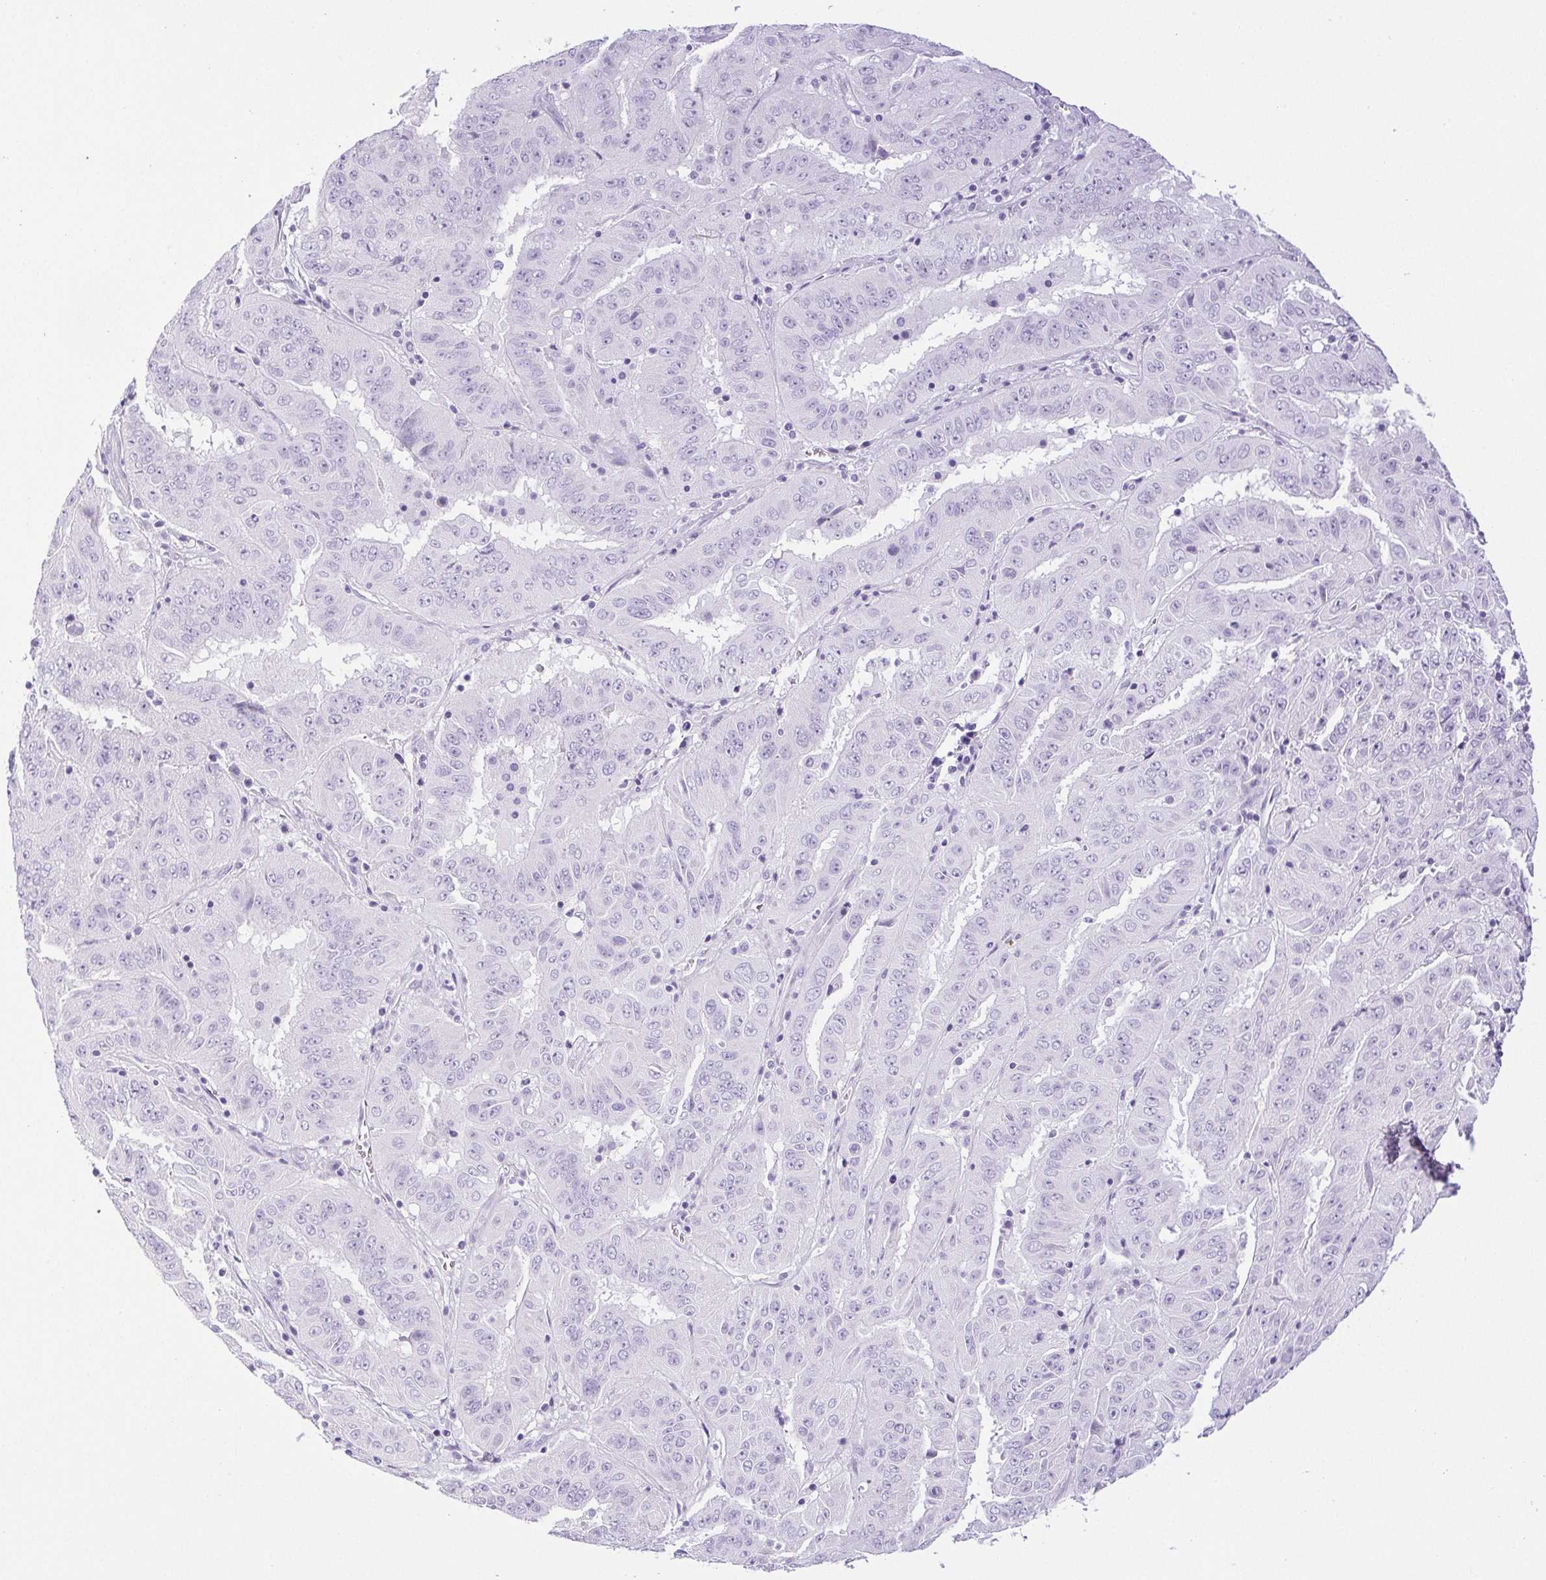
{"staining": {"intensity": "negative", "quantity": "none", "location": "none"}, "tissue": "pancreatic cancer", "cell_type": "Tumor cells", "image_type": "cancer", "snomed": [{"axis": "morphology", "description": "Adenocarcinoma, NOS"}, {"axis": "topography", "description": "Pancreas"}], "caption": "Immunohistochemical staining of human adenocarcinoma (pancreatic) shows no significant positivity in tumor cells.", "gene": "HLA-G", "patient": {"sex": "male", "age": 63}}